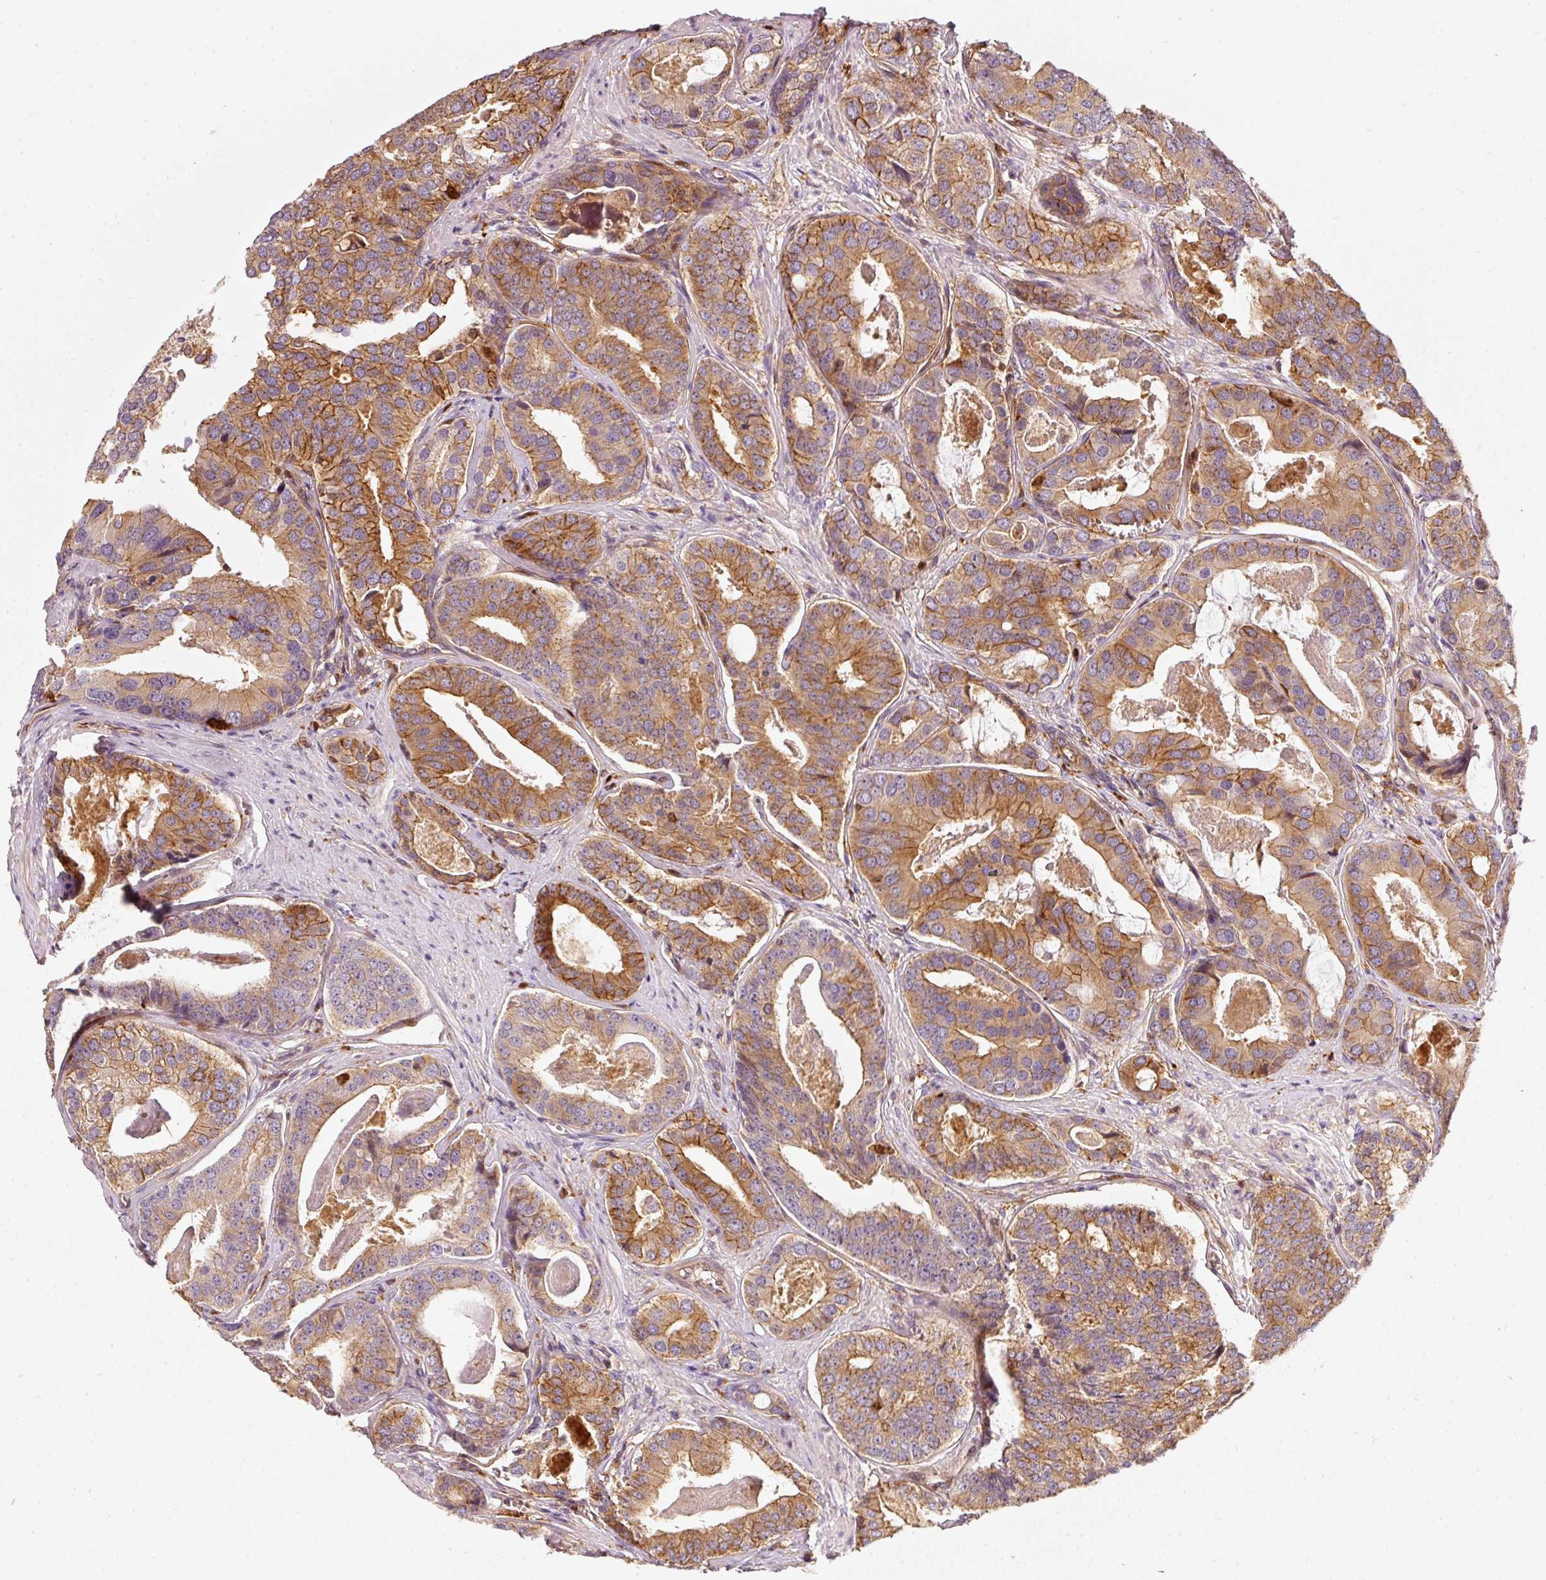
{"staining": {"intensity": "moderate", "quantity": ">75%", "location": "cytoplasmic/membranous"}, "tissue": "prostate cancer", "cell_type": "Tumor cells", "image_type": "cancer", "snomed": [{"axis": "morphology", "description": "Adenocarcinoma, High grade"}, {"axis": "topography", "description": "Prostate"}], "caption": "Prostate adenocarcinoma (high-grade) stained with immunohistochemistry (IHC) demonstrates moderate cytoplasmic/membranous positivity in about >75% of tumor cells.", "gene": "IQGAP2", "patient": {"sex": "male", "age": 71}}